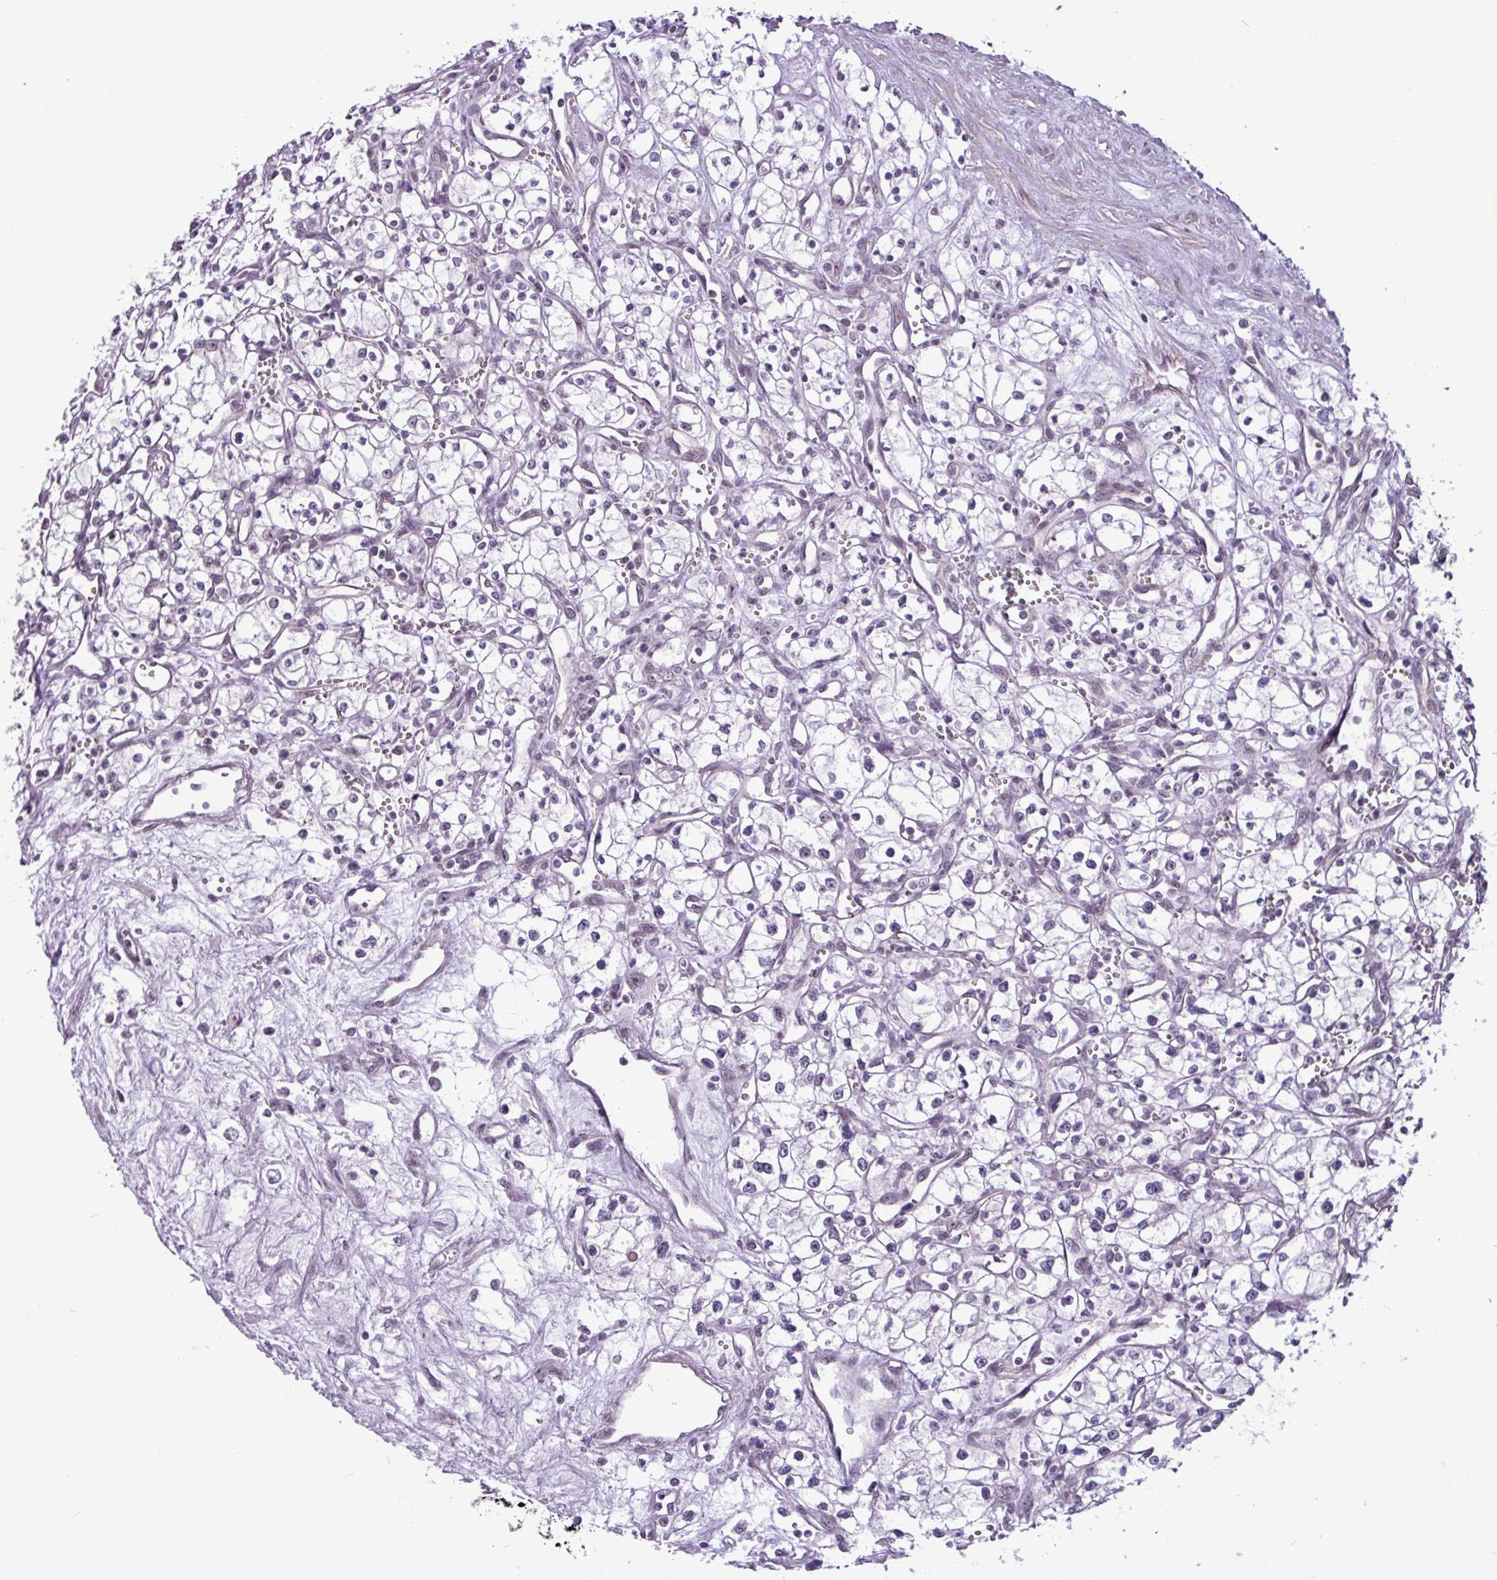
{"staining": {"intensity": "negative", "quantity": "none", "location": "none"}, "tissue": "renal cancer", "cell_type": "Tumor cells", "image_type": "cancer", "snomed": [{"axis": "morphology", "description": "Adenocarcinoma, NOS"}, {"axis": "topography", "description": "Kidney"}], "caption": "Human renal cancer stained for a protein using immunohistochemistry demonstrates no expression in tumor cells.", "gene": "UTP18", "patient": {"sex": "male", "age": 59}}